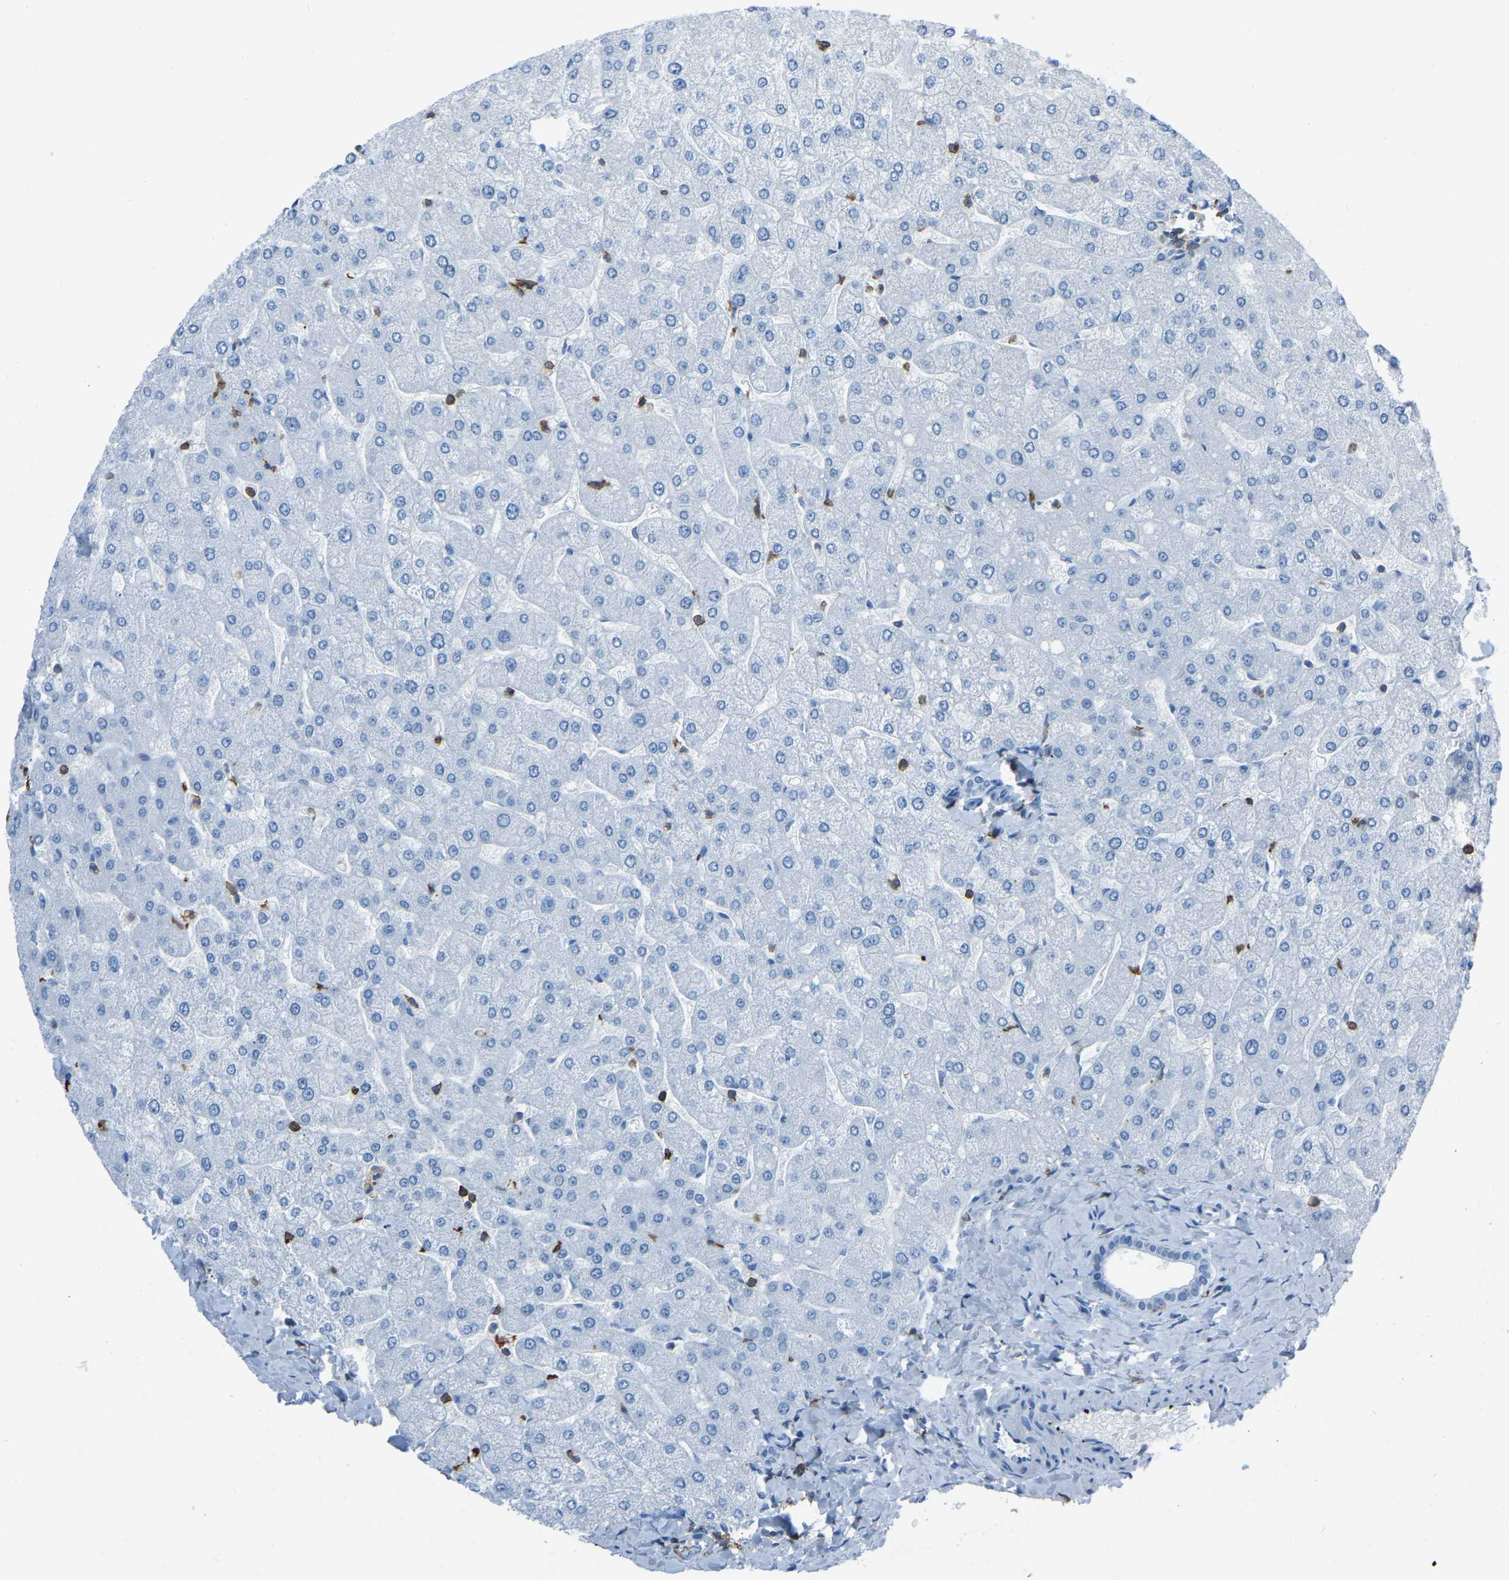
{"staining": {"intensity": "negative", "quantity": "none", "location": "none"}, "tissue": "liver", "cell_type": "Cholangiocytes", "image_type": "normal", "snomed": [{"axis": "morphology", "description": "Normal tissue, NOS"}, {"axis": "topography", "description": "Liver"}], "caption": "This is an immunohistochemistry micrograph of unremarkable liver. There is no expression in cholangiocytes.", "gene": "LSP1", "patient": {"sex": "male", "age": 55}}